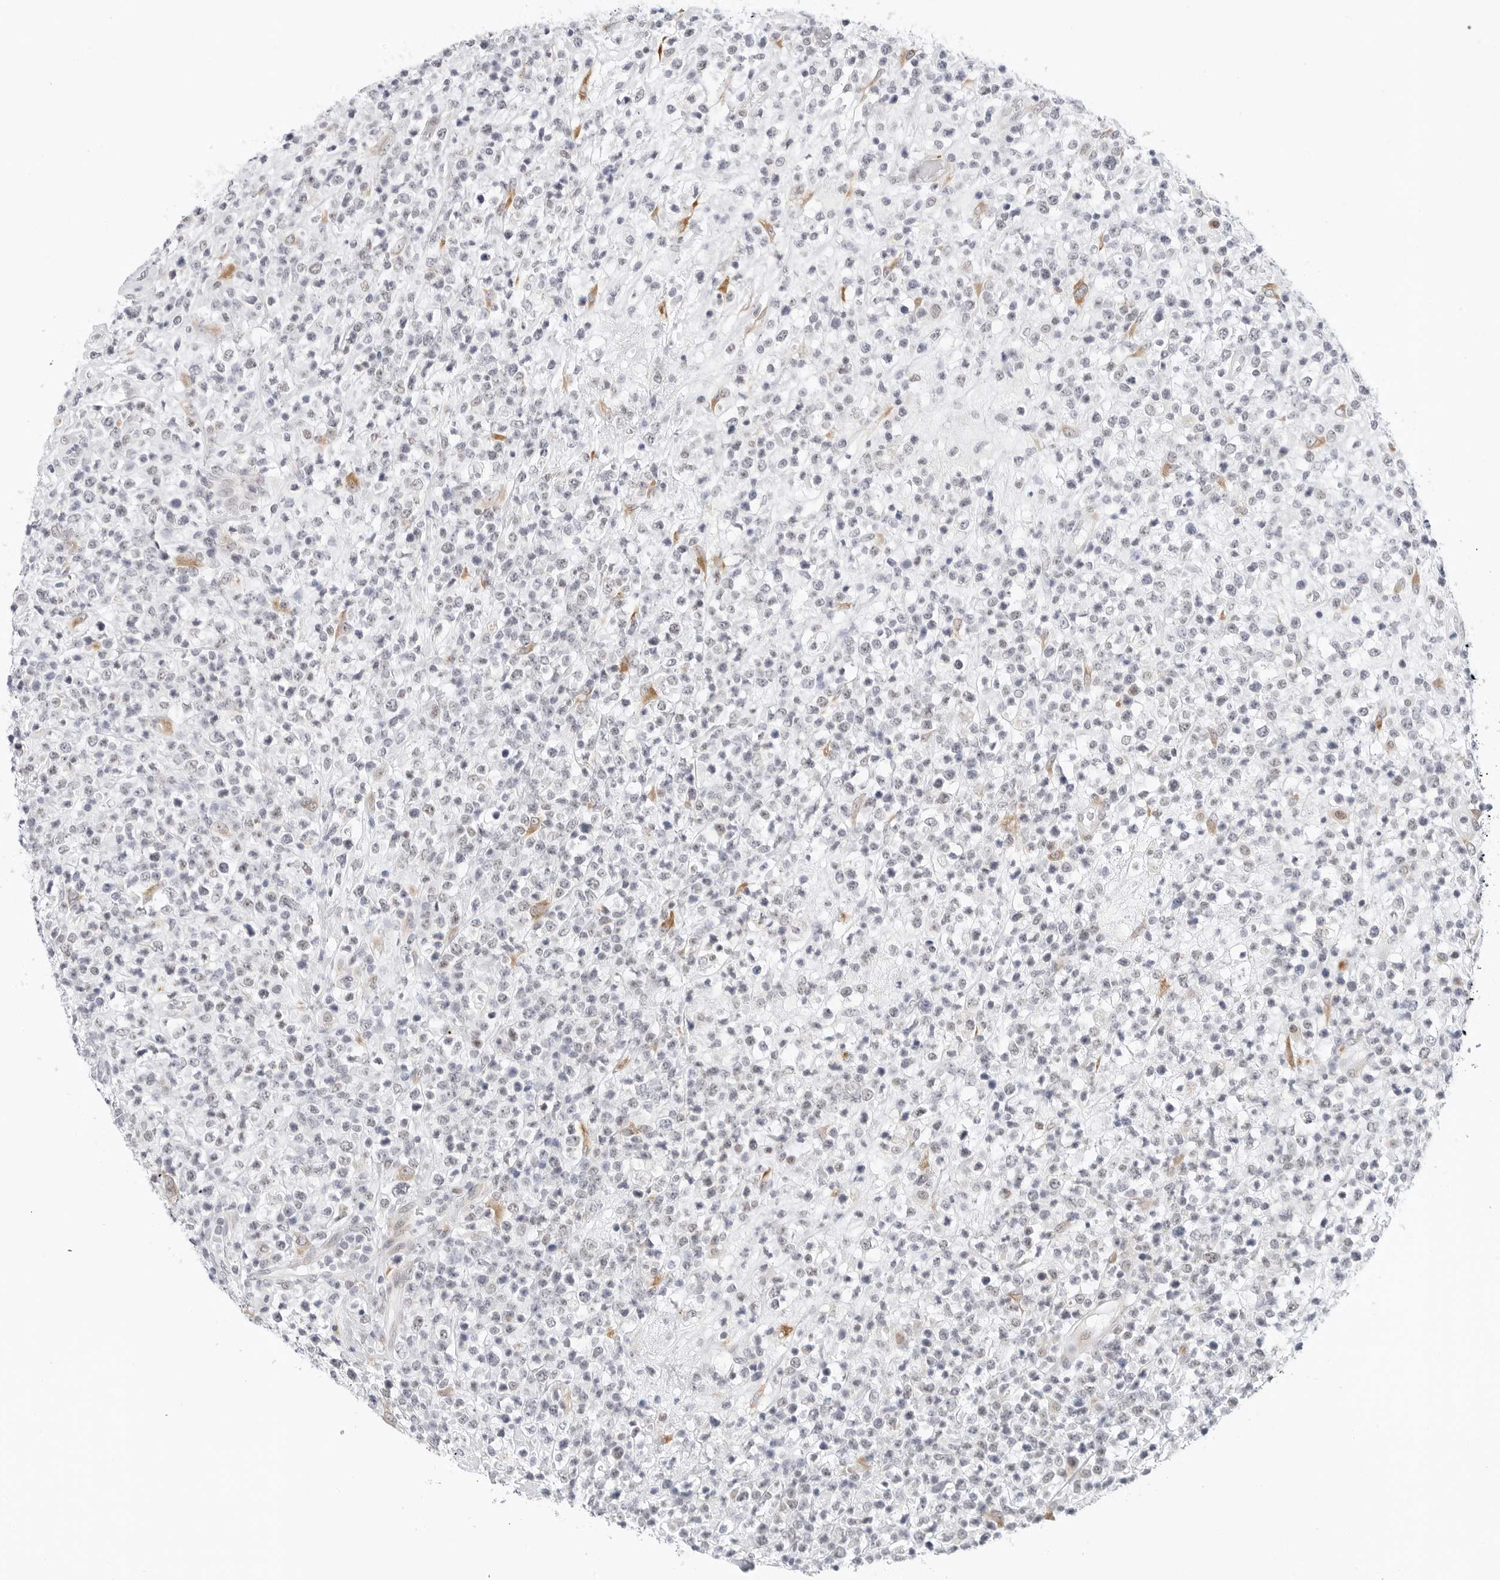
{"staining": {"intensity": "negative", "quantity": "none", "location": "none"}, "tissue": "lymphoma", "cell_type": "Tumor cells", "image_type": "cancer", "snomed": [{"axis": "morphology", "description": "Malignant lymphoma, non-Hodgkin's type, High grade"}, {"axis": "topography", "description": "Colon"}], "caption": "Tumor cells are negative for protein expression in human lymphoma.", "gene": "TSEN2", "patient": {"sex": "female", "age": 53}}